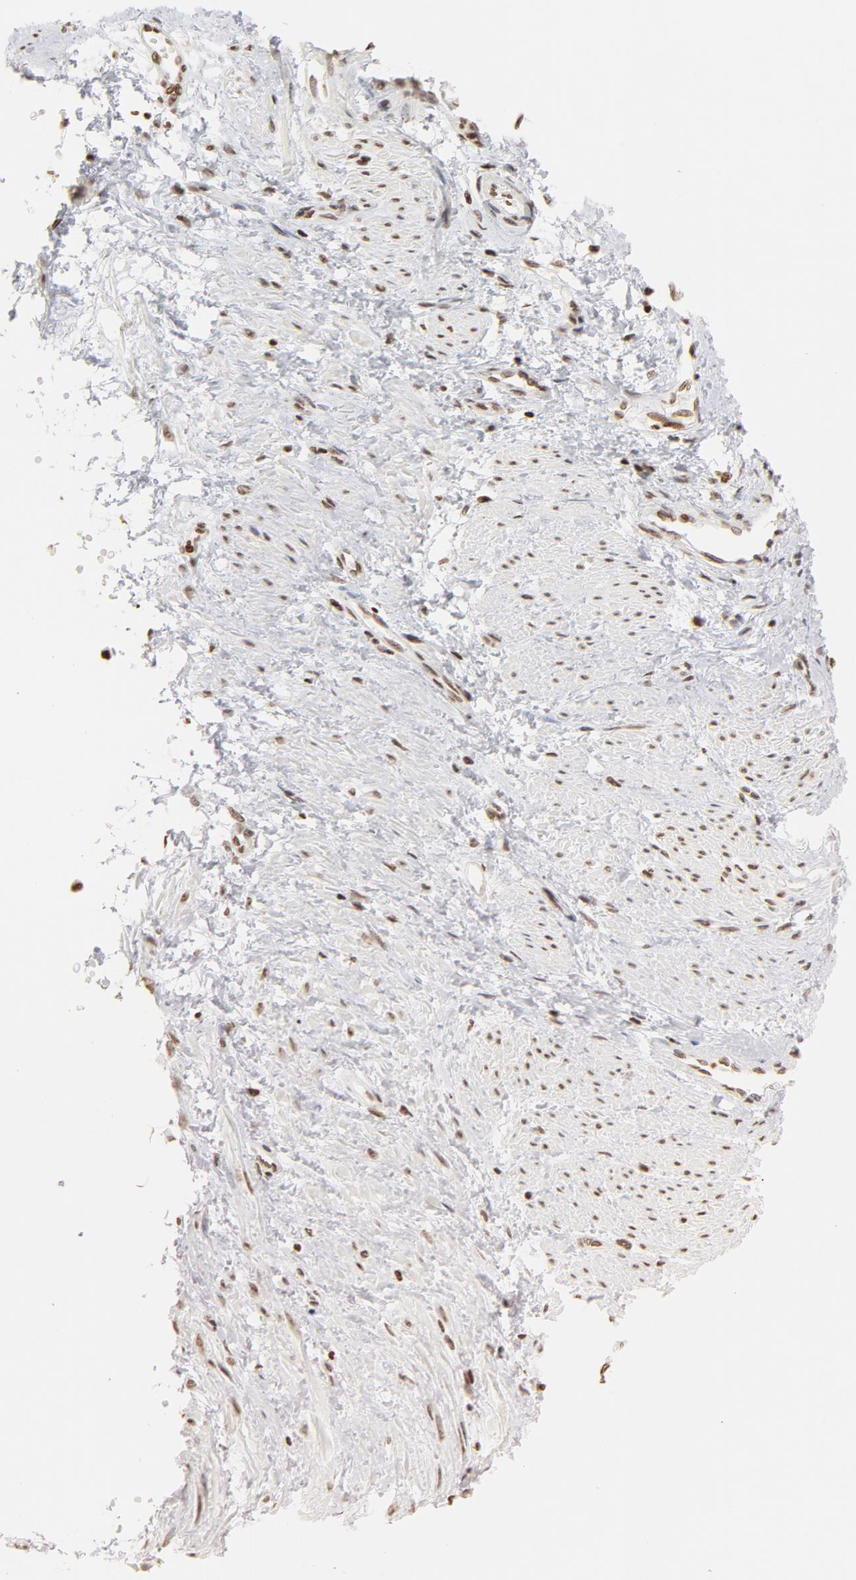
{"staining": {"intensity": "weak", "quantity": ">75%", "location": "nuclear"}, "tissue": "smooth muscle", "cell_type": "Smooth muscle cells", "image_type": "normal", "snomed": [{"axis": "morphology", "description": "Normal tissue, NOS"}, {"axis": "topography", "description": "Smooth muscle"}, {"axis": "topography", "description": "Uterus"}], "caption": "The photomicrograph shows a brown stain indicating the presence of a protein in the nuclear of smooth muscle cells in smooth muscle. The staining was performed using DAB to visualize the protein expression in brown, while the nuclei were stained in blue with hematoxylin (Magnification: 20x).", "gene": "H2AC12", "patient": {"sex": "female", "age": 39}}